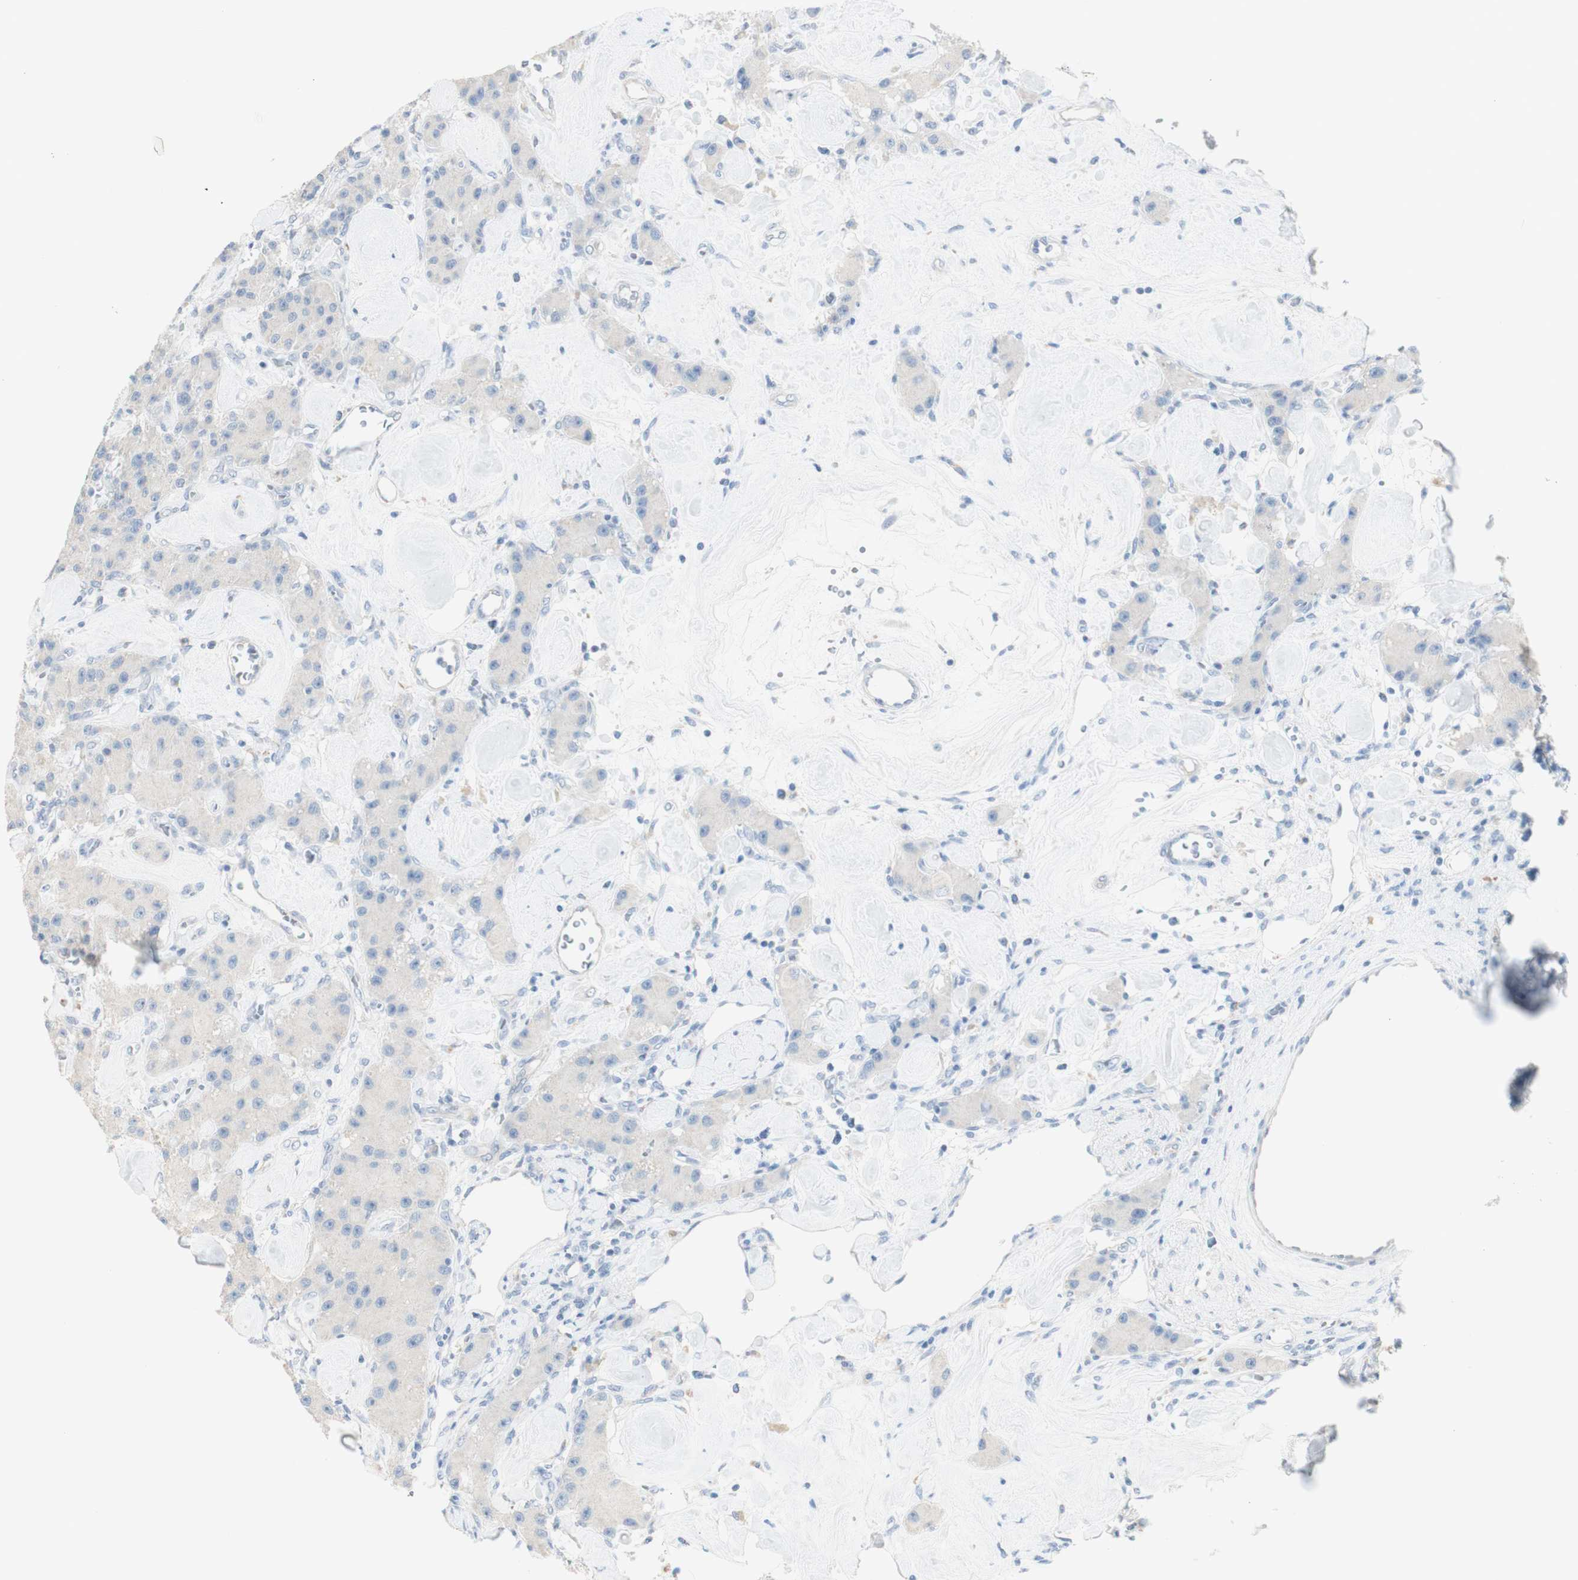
{"staining": {"intensity": "negative", "quantity": "none", "location": "none"}, "tissue": "carcinoid", "cell_type": "Tumor cells", "image_type": "cancer", "snomed": [{"axis": "morphology", "description": "Carcinoid, malignant, NOS"}, {"axis": "topography", "description": "Pancreas"}], "caption": "DAB (3,3'-diaminobenzidine) immunohistochemical staining of human carcinoid (malignant) exhibits no significant expression in tumor cells.", "gene": "ART3", "patient": {"sex": "male", "age": 41}}